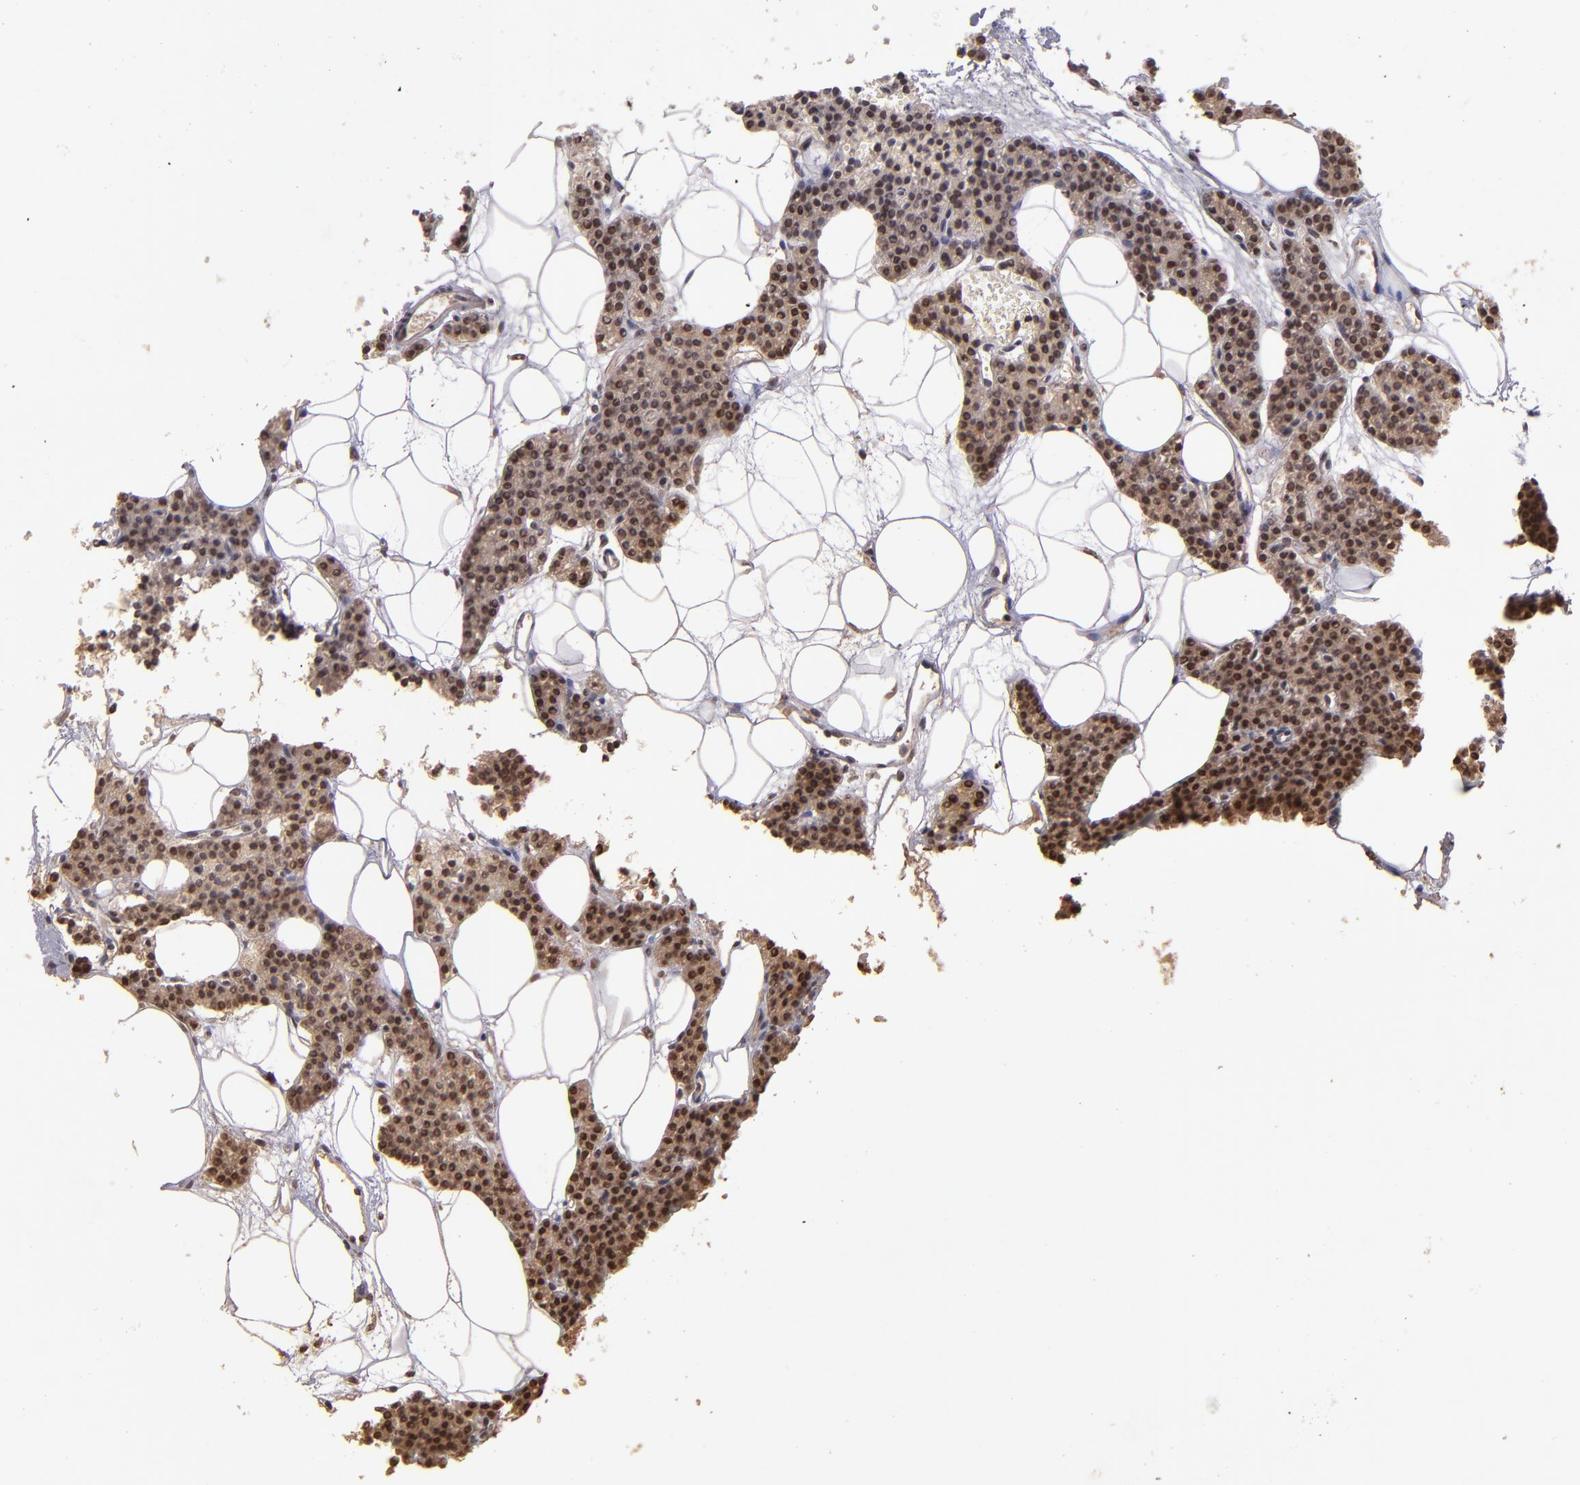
{"staining": {"intensity": "strong", "quantity": ">75%", "location": "cytoplasmic/membranous,nuclear"}, "tissue": "parathyroid gland", "cell_type": "Glandular cells", "image_type": "normal", "snomed": [{"axis": "morphology", "description": "Normal tissue, NOS"}, {"axis": "topography", "description": "Parathyroid gland"}], "caption": "Immunohistochemistry (IHC) photomicrograph of benign parathyroid gland: human parathyroid gland stained using immunohistochemistry displays high levels of strong protein expression localized specifically in the cytoplasmic/membranous,nuclear of glandular cells, appearing as a cytoplasmic/membranous,nuclear brown color.", "gene": "ABHD12B", "patient": {"sex": "male", "age": 24}}